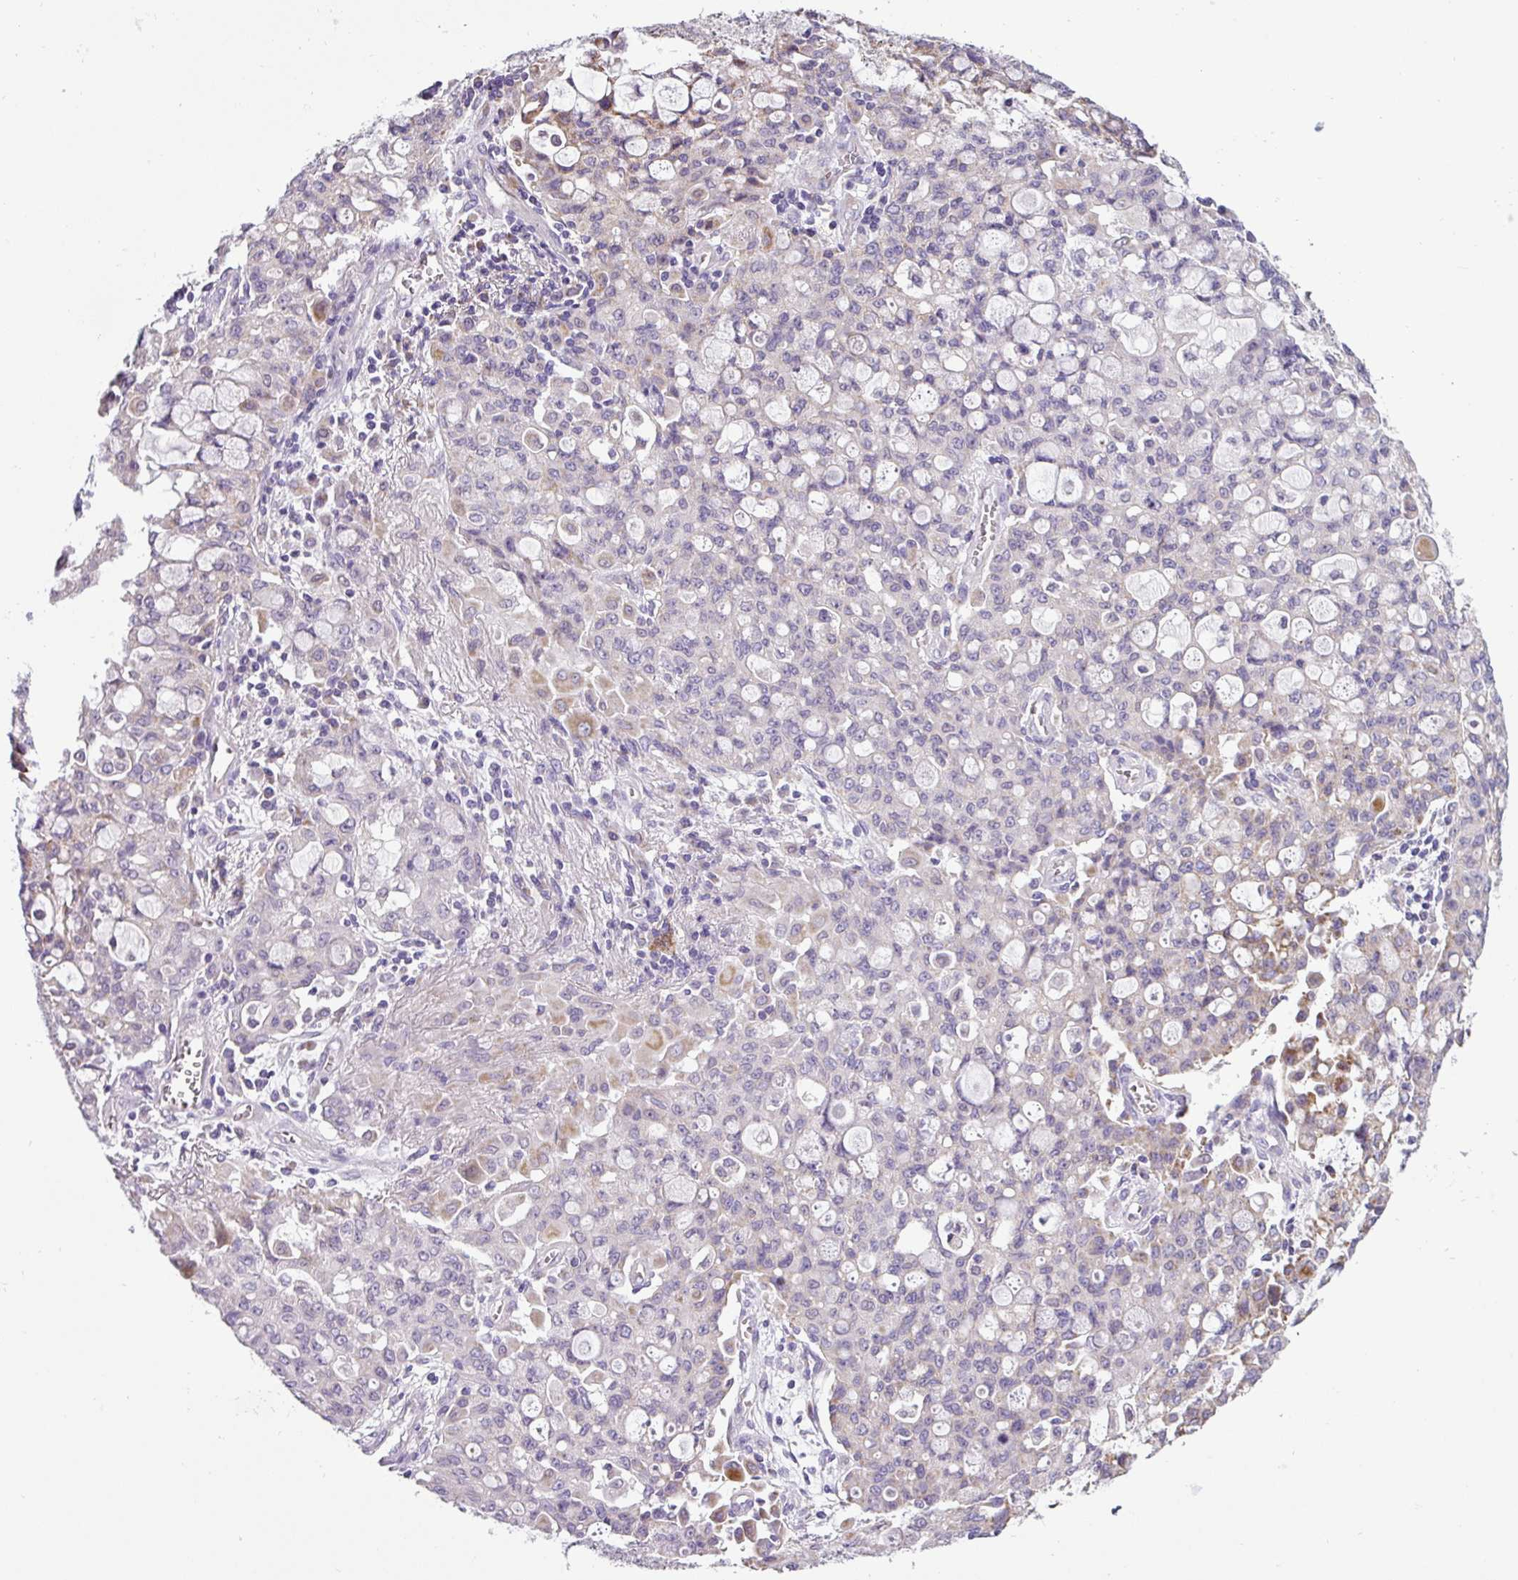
{"staining": {"intensity": "moderate", "quantity": "<25%", "location": "cytoplasmic/membranous"}, "tissue": "lung cancer", "cell_type": "Tumor cells", "image_type": "cancer", "snomed": [{"axis": "morphology", "description": "Adenocarcinoma, NOS"}, {"axis": "topography", "description": "Lung"}], "caption": "The histopathology image shows immunohistochemical staining of lung cancer. There is moderate cytoplasmic/membranous expression is seen in approximately <25% of tumor cells. The protein of interest is shown in brown color, while the nuclei are stained blue.", "gene": "HMCN2", "patient": {"sex": "female", "age": 44}}